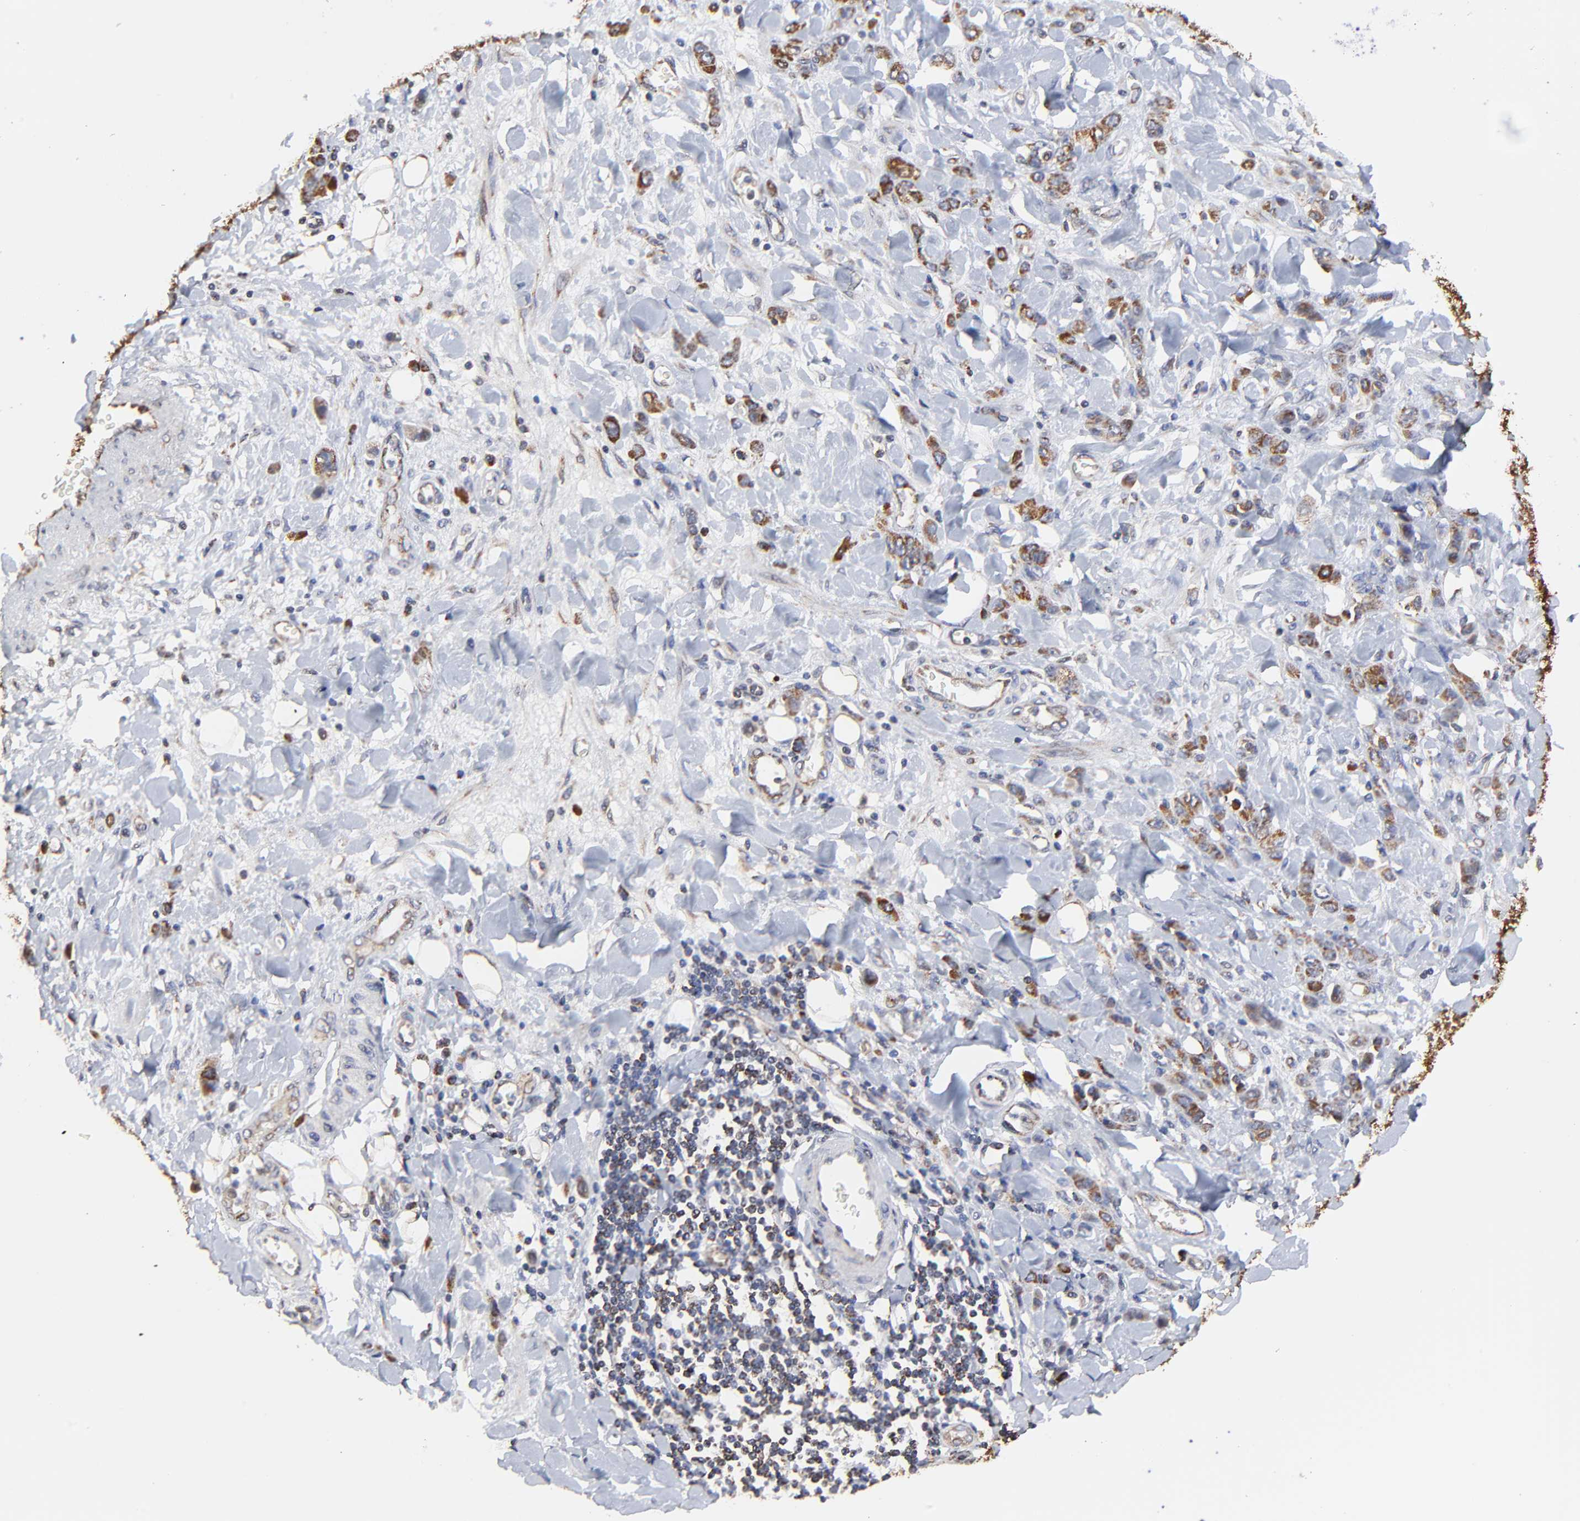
{"staining": {"intensity": "moderate", "quantity": ">75%", "location": "cytoplasmic/membranous"}, "tissue": "stomach cancer", "cell_type": "Tumor cells", "image_type": "cancer", "snomed": [{"axis": "morphology", "description": "Normal tissue, NOS"}, {"axis": "morphology", "description": "Adenocarcinoma, NOS"}, {"axis": "topography", "description": "Stomach"}], "caption": "The photomicrograph reveals a brown stain indicating the presence of a protein in the cytoplasmic/membranous of tumor cells in stomach cancer (adenocarcinoma).", "gene": "ZNF550", "patient": {"sex": "male", "age": 82}}